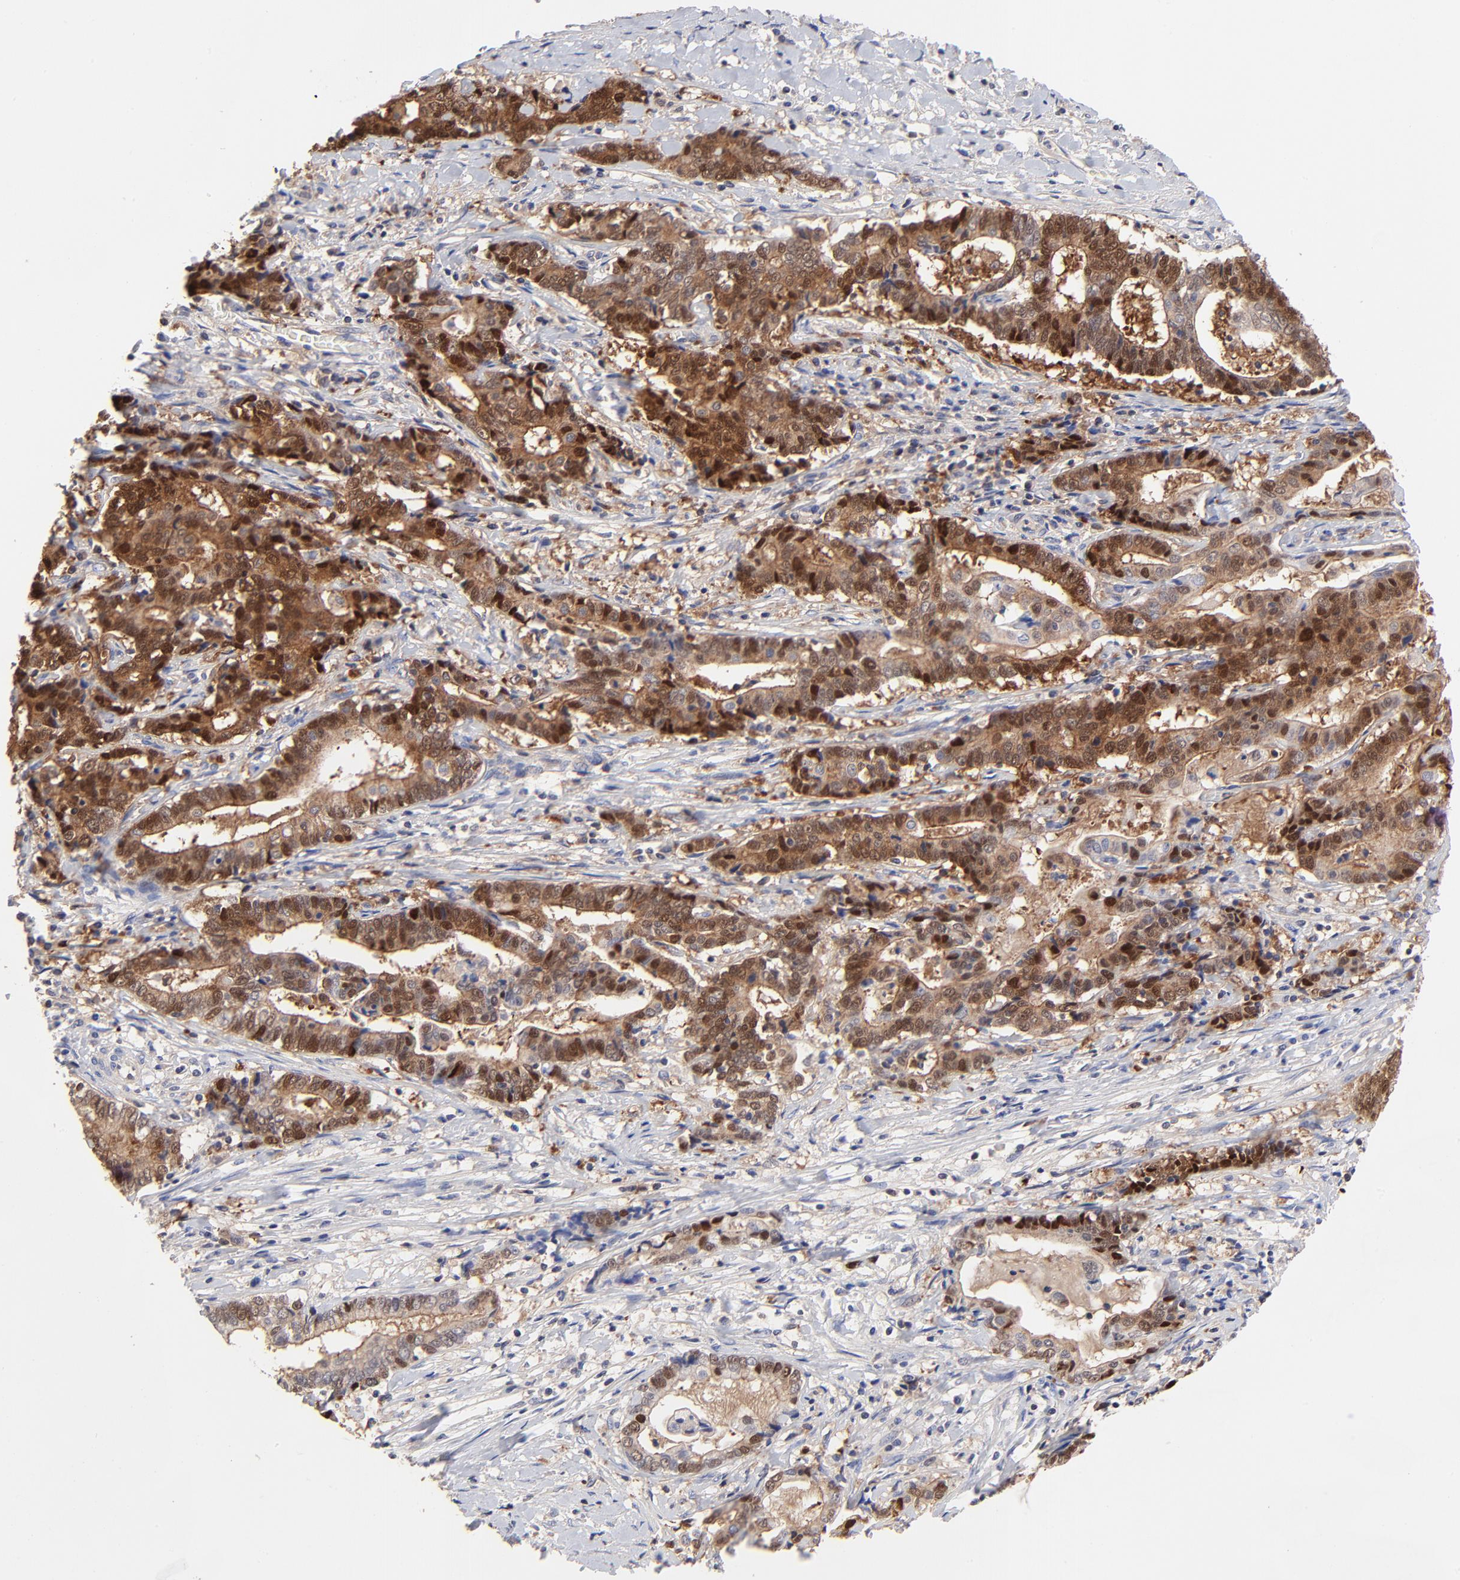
{"staining": {"intensity": "moderate", "quantity": "25%-75%", "location": "cytoplasmic/membranous,nuclear"}, "tissue": "liver cancer", "cell_type": "Tumor cells", "image_type": "cancer", "snomed": [{"axis": "morphology", "description": "Cholangiocarcinoma"}, {"axis": "topography", "description": "Liver"}], "caption": "DAB immunohistochemical staining of liver cholangiocarcinoma demonstrates moderate cytoplasmic/membranous and nuclear protein positivity in about 25%-75% of tumor cells.", "gene": "DCTPP1", "patient": {"sex": "male", "age": 57}}